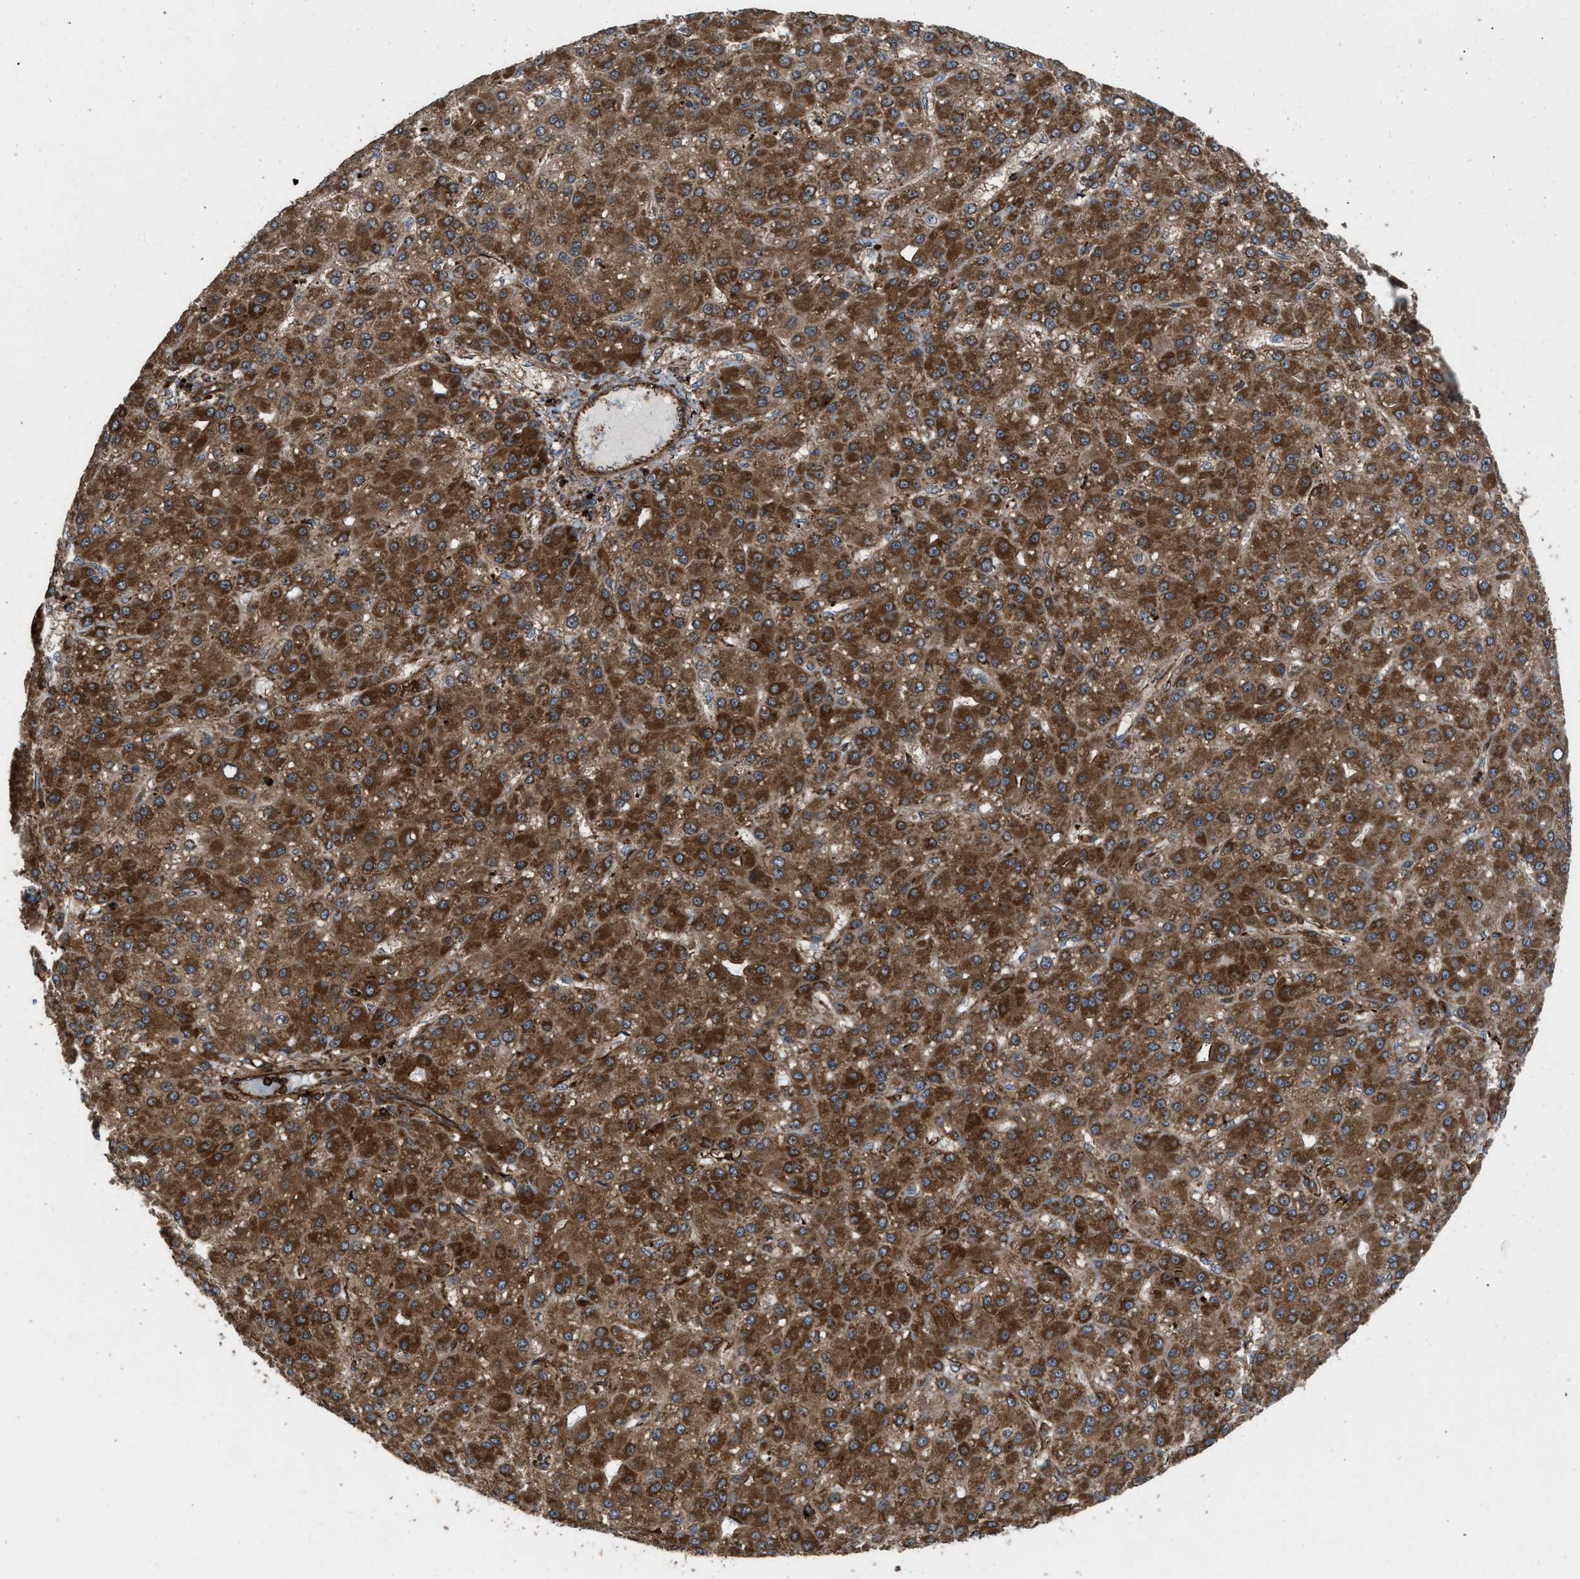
{"staining": {"intensity": "strong", "quantity": ">75%", "location": "cytoplasmic/membranous"}, "tissue": "liver cancer", "cell_type": "Tumor cells", "image_type": "cancer", "snomed": [{"axis": "morphology", "description": "Carcinoma, Hepatocellular, NOS"}, {"axis": "topography", "description": "Liver"}], "caption": "Liver cancer (hepatocellular carcinoma) tissue displays strong cytoplasmic/membranous positivity in approximately >75% of tumor cells, visualized by immunohistochemistry.", "gene": "EGLN1", "patient": {"sex": "male", "age": 67}}